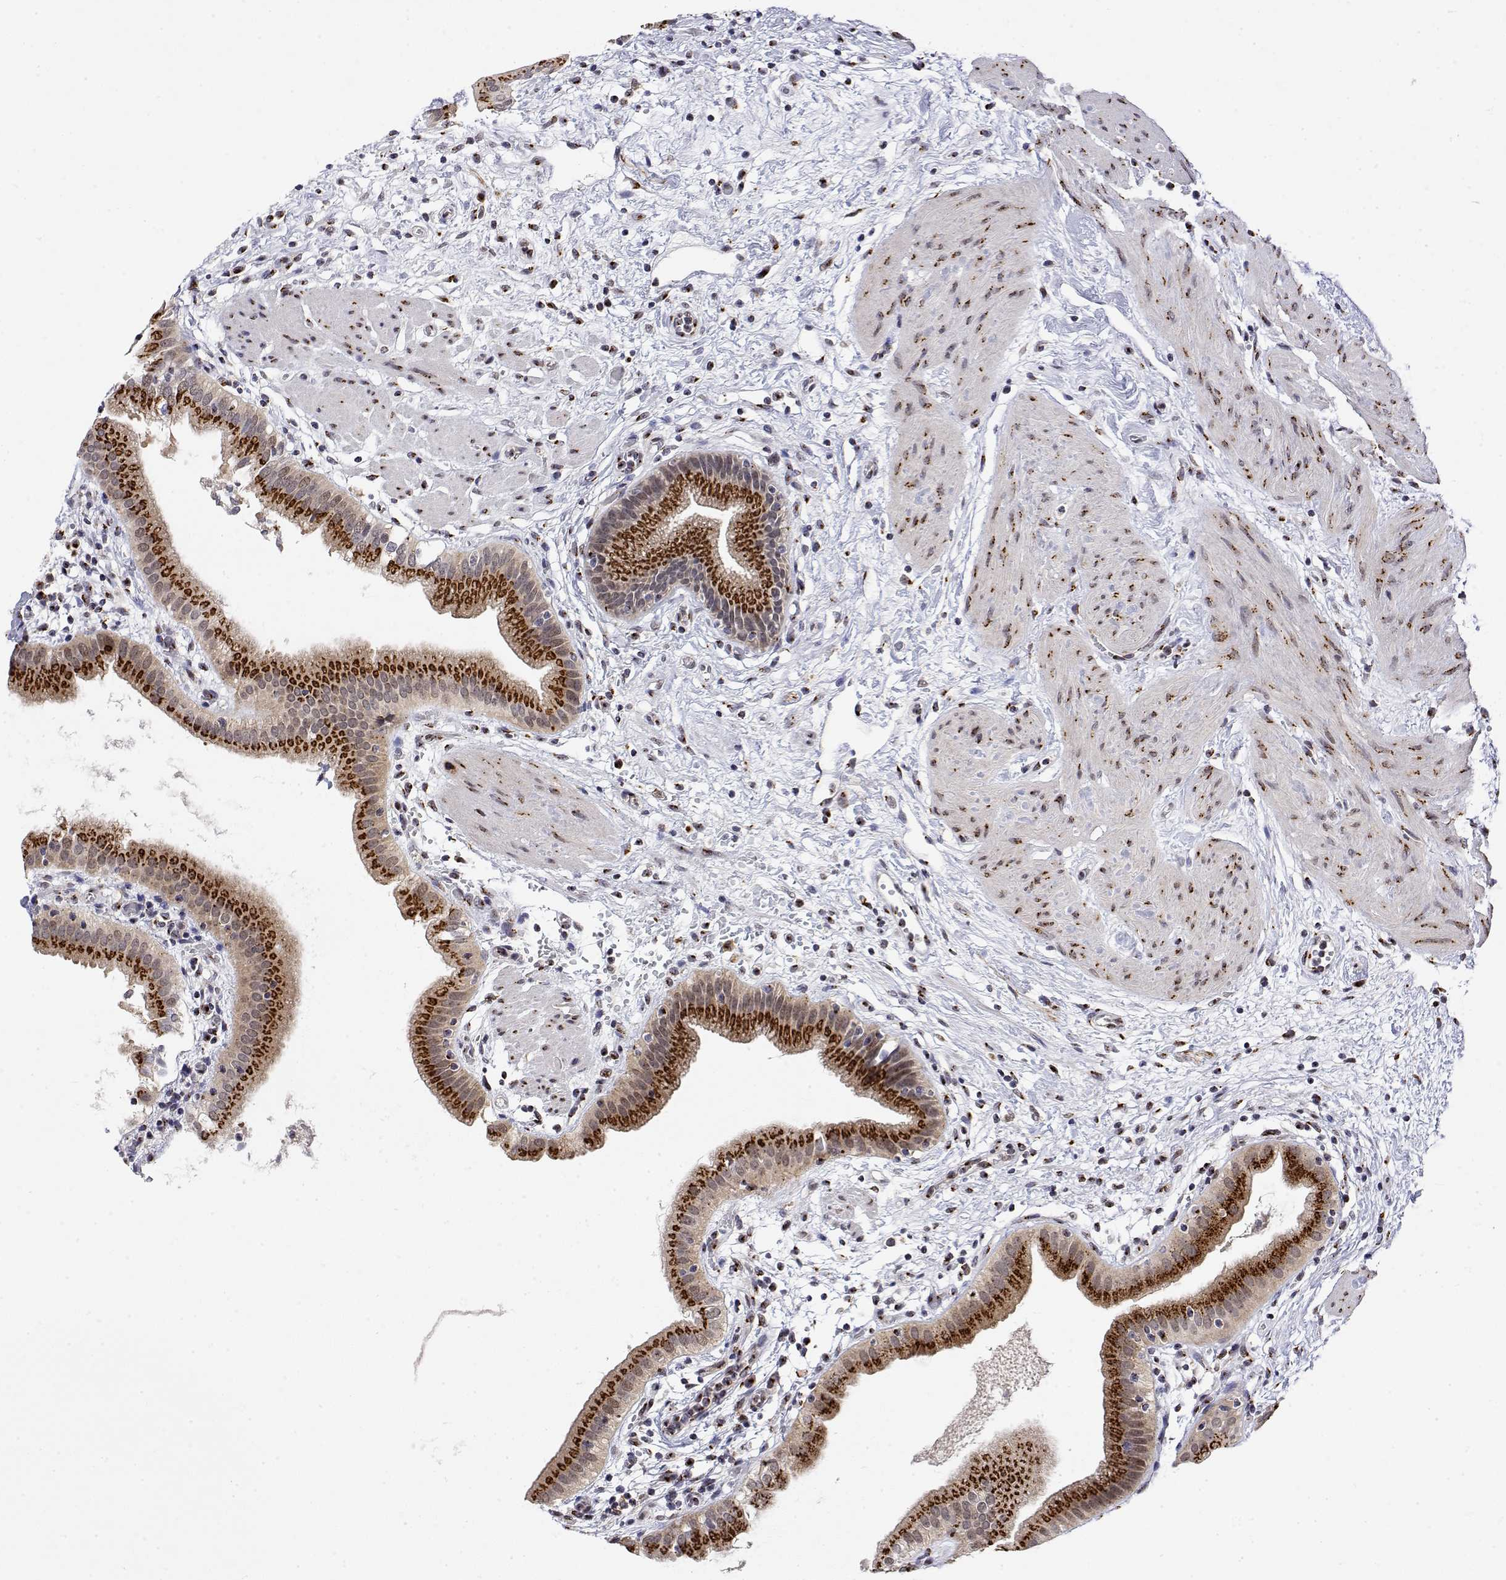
{"staining": {"intensity": "strong", "quantity": ">75%", "location": "cytoplasmic/membranous"}, "tissue": "gallbladder", "cell_type": "Glandular cells", "image_type": "normal", "snomed": [{"axis": "morphology", "description": "Normal tissue, NOS"}, {"axis": "topography", "description": "Gallbladder"}], "caption": "Immunohistochemistry (IHC) micrograph of benign gallbladder: human gallbladder stained using immunohistochemistry (IHC) displays high levels of strong protein expression localized specifically in the cytoplasmic/membranous of glandular cells, appearing as a cytoplasmic/membranous brown color.", "gene": "YIPF3", "patient": {"sex": "female", "age": 65}}